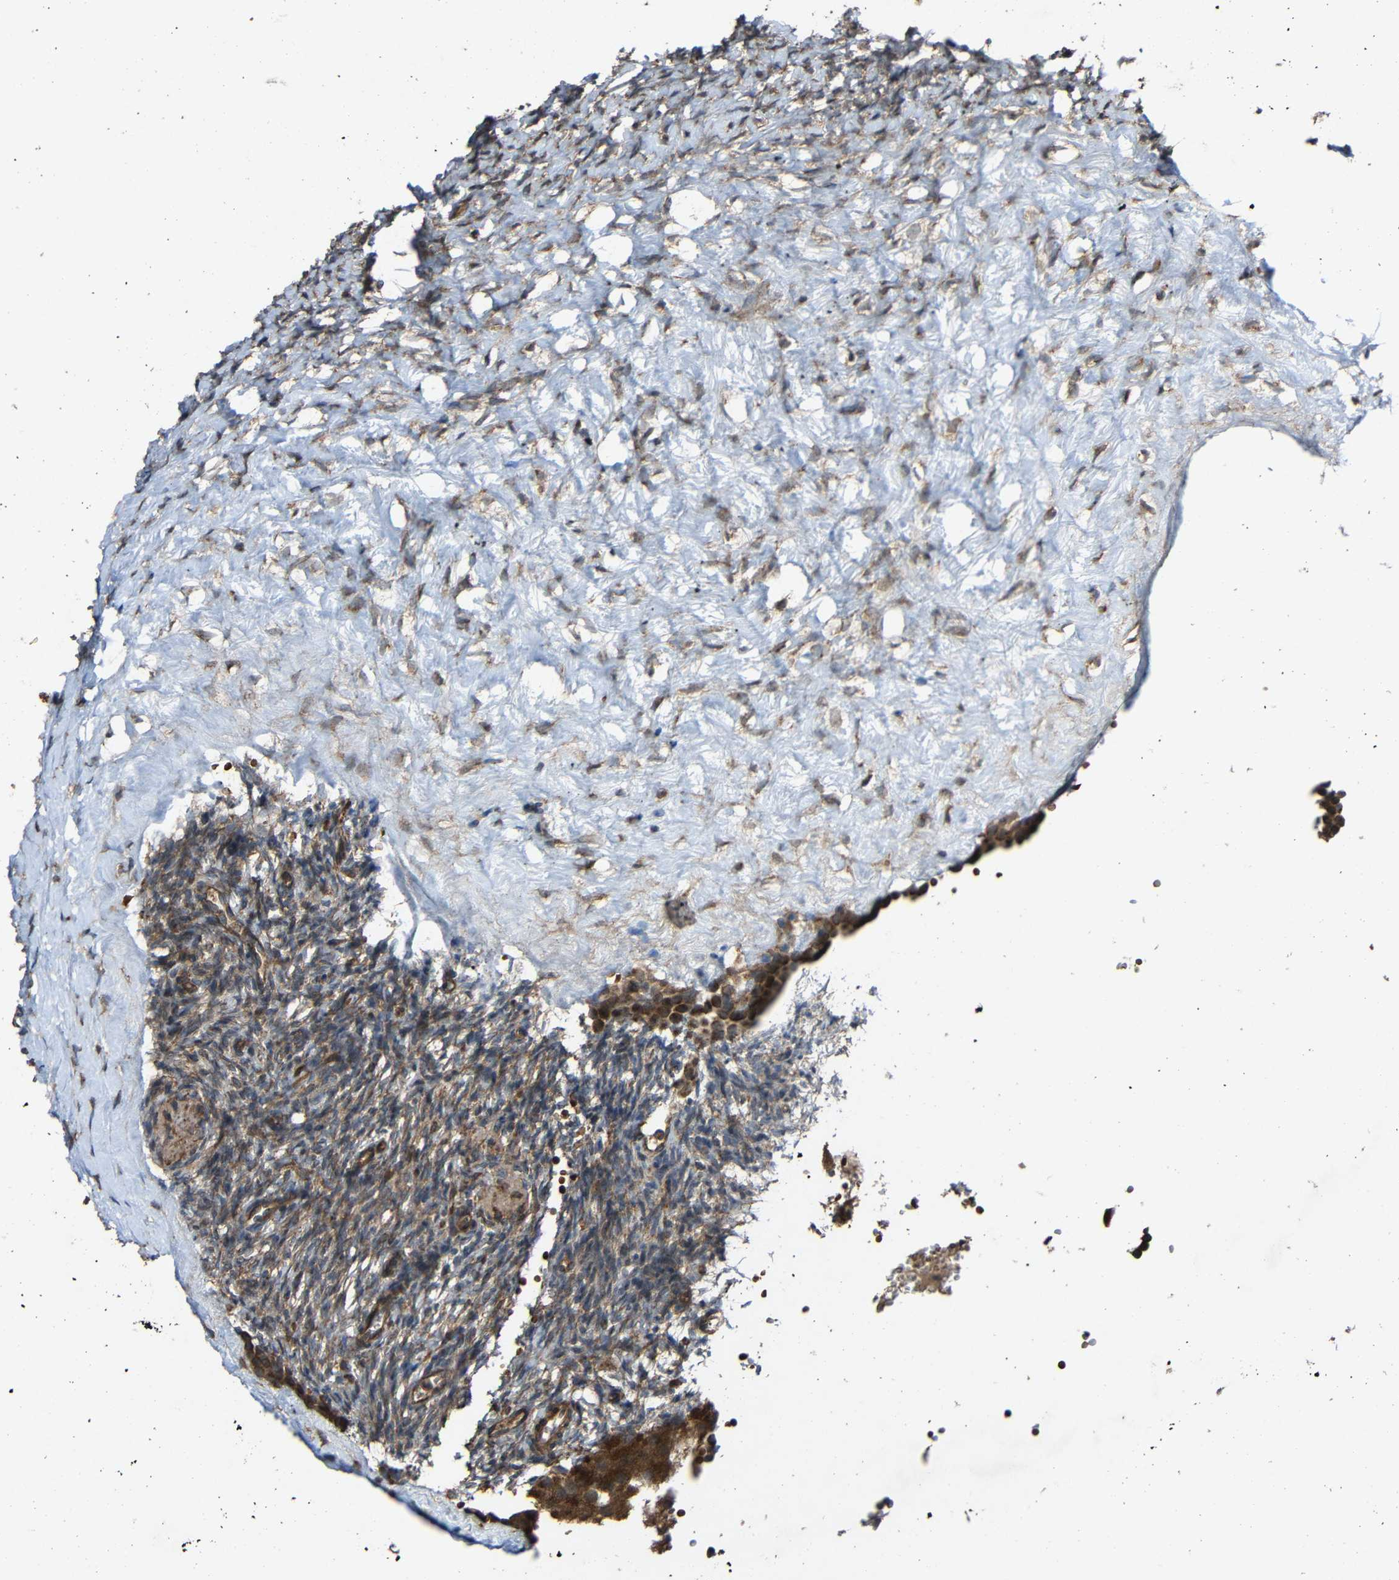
{"staining": {"intensity": "strong", "quantity": ">75%", "location": "cytoplasmic/membranous"}, "tissue": "ovary", "cell_type": "Ovarian stroma cells", "image_type": "normal", "snomed": [{"axis": "morphology", "description": "Normal tissue, NOS"}, {"axis": "topography", "description": "Ovary"}], "caption": "Brown immunohistochemical staining in benign human ovary reveals strong cytoplasmic/membranous expression in about >75% of ovarian stroma cells.", "gene": "C1GALT1", "patient": {"sex": "female", "age": 35}}